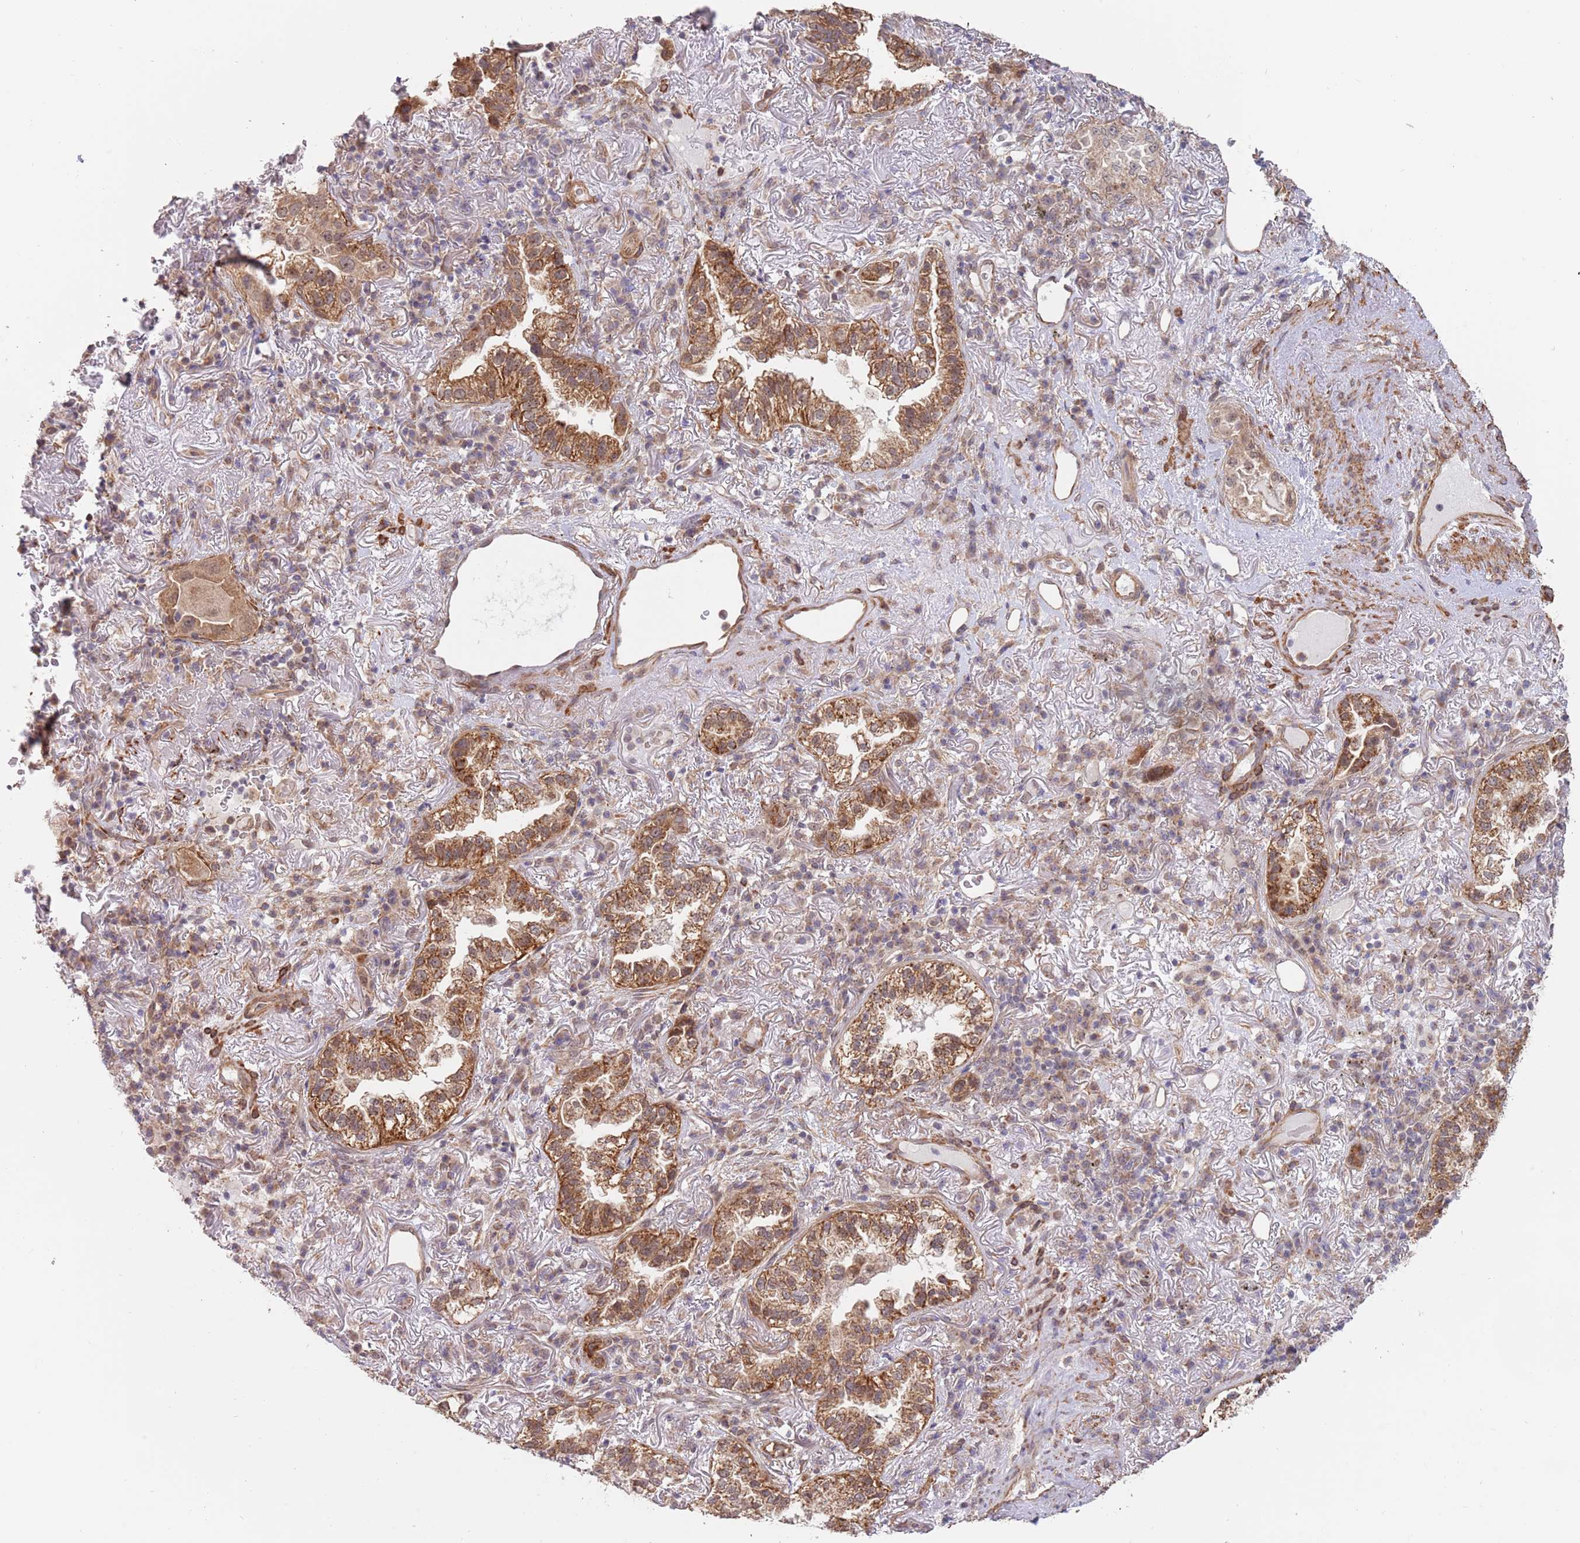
{"staining": {"intensity": "strong", "quantity": ">75%", "location": "cytoplasmic/membranous"}, "tissue": "lung cancer", "cell_type": "Tumor cells", "image_type": "cancer", "snomed": [{"axis": "morphology", "description": "Adenocarcinoma, NOS"}, {"axis": "topography", "description": "Lung"}], "caption": "Immunohistochemistry (IHC) of adenocarcinoma (lung) reveals high levels of strong cytoplasmic/membranous positivity in approximately >75% of tumor cells.", "gene": "UQCC3", "patient": {"sex": "female", "age": 69}}